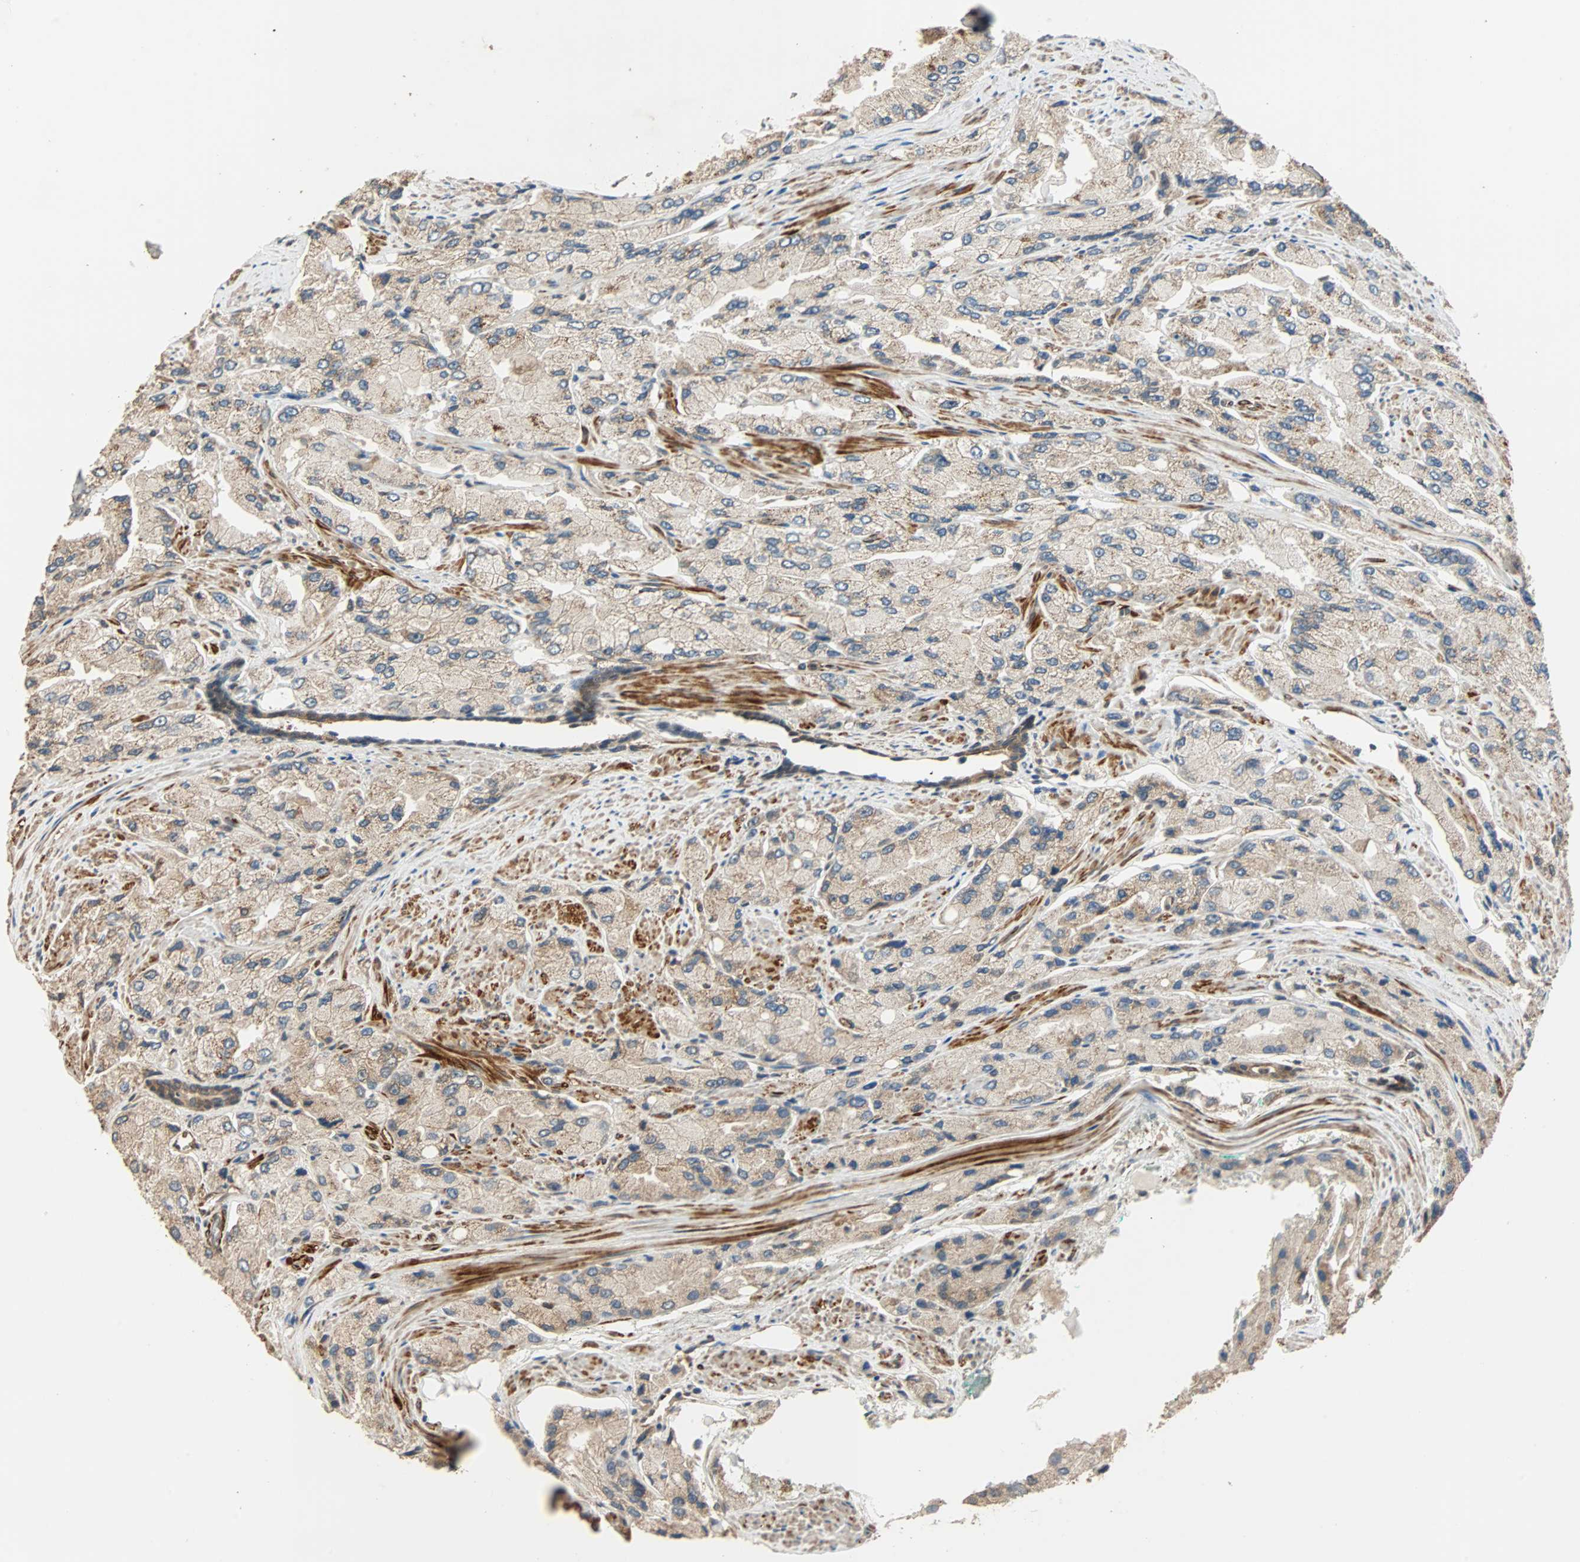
{"staining": {"intensity": "weak", "quantity": "<25%", "location": "cytoplasmic/membranous"}, "tissue": "prostate cancer", "cell_type": "Tumor cells", "image_type": "cancer", "snomed": [{"axis": "morphology", "description": "Adenocarcinoma, High grade"}, {"axis": "topography", "description": "Prostate"}], "caption": "A micrograph of adenocarcinoma (high-grade) (prostate) stained for a protein shows no brown staining in tumor cells.", "gene": "QSER1", "patient": {"sex": "male", "age": 58}}